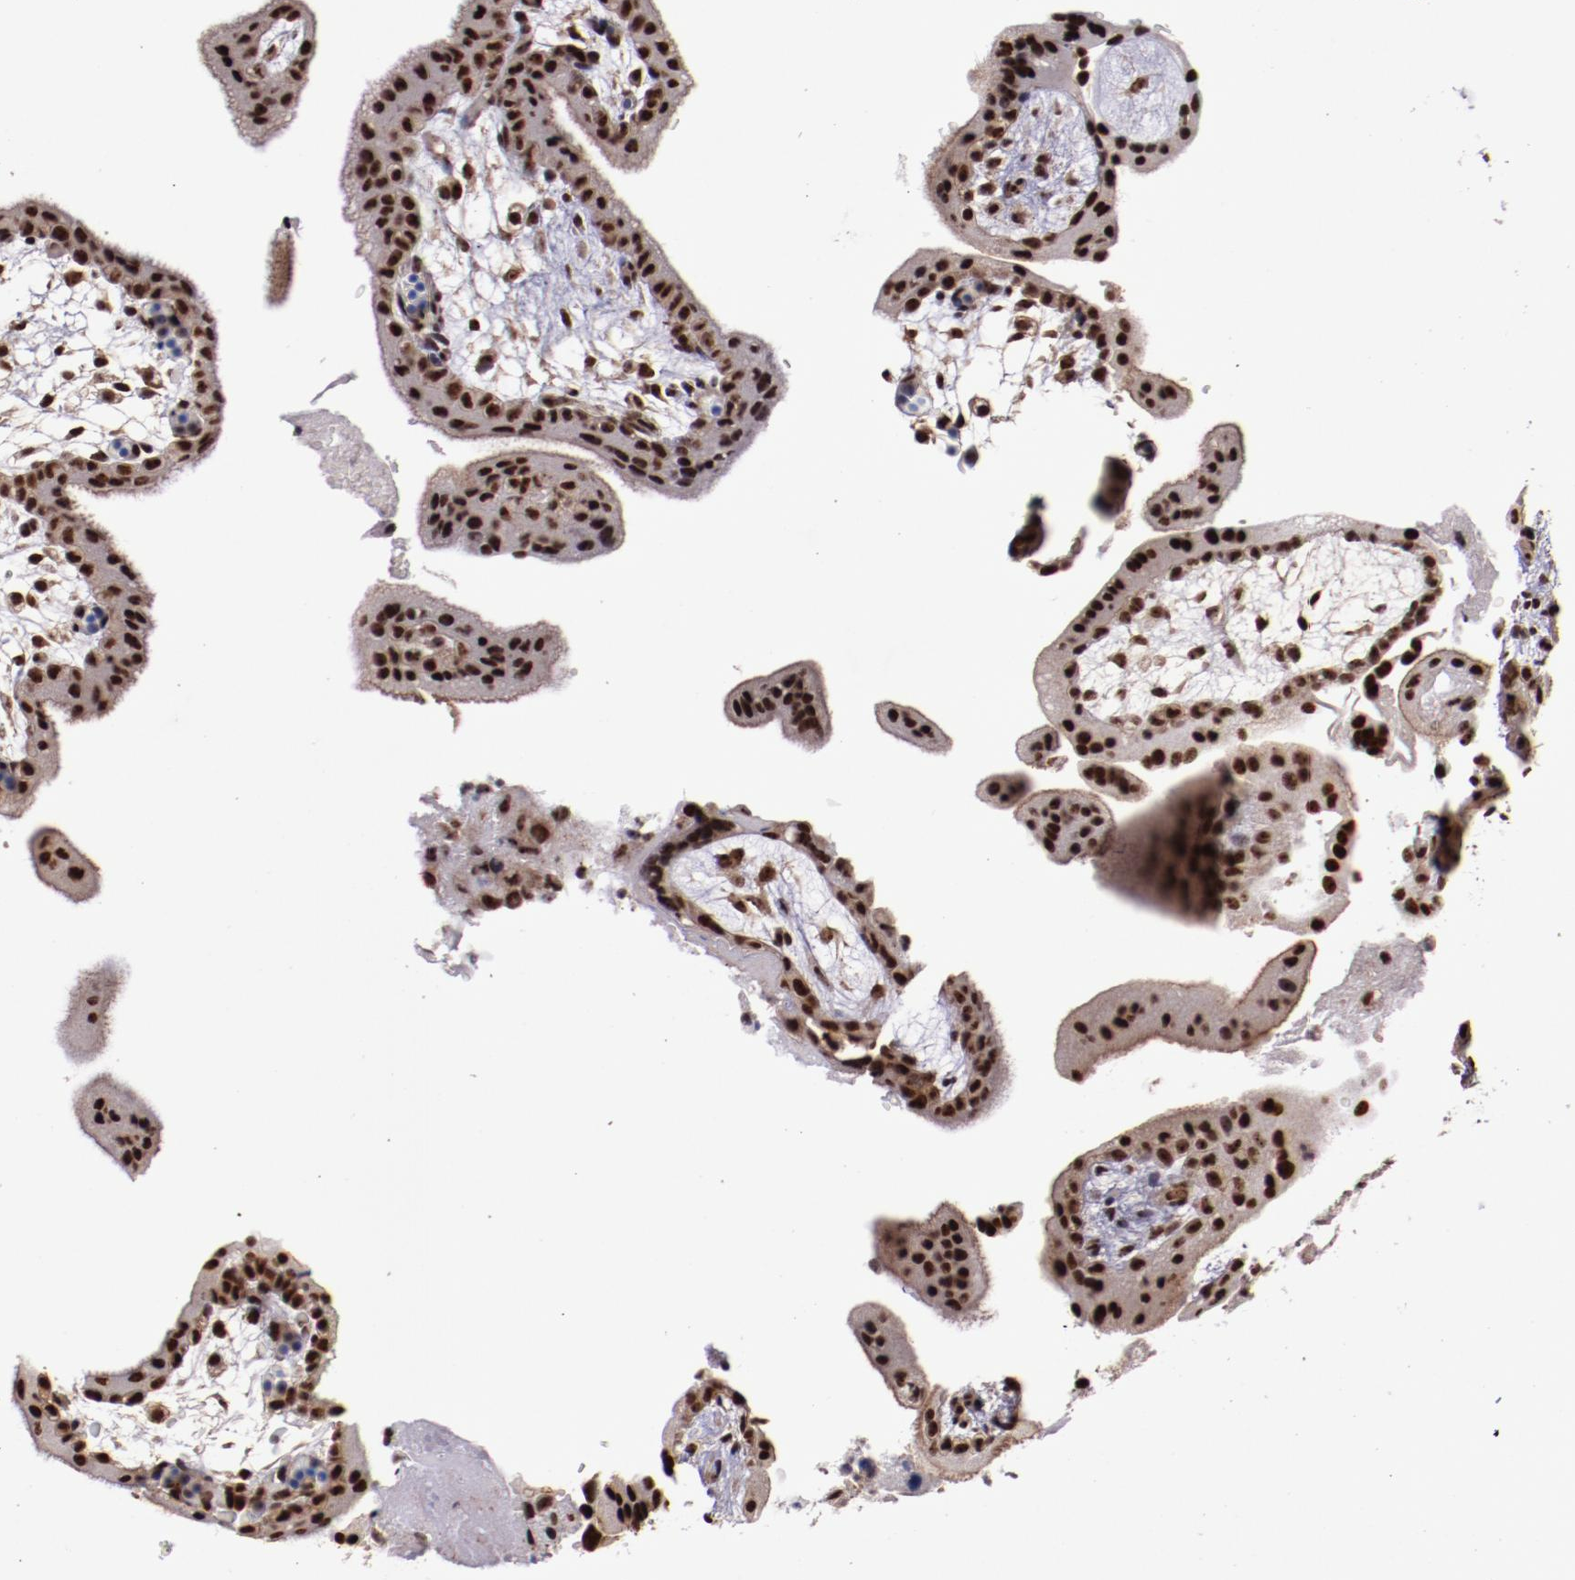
{"staining": {"intensity": "strong", "quantity": ">75%", "location": "cytoplasmic/membranous,nuclear"}, "tissue": "placenta", "cell_type": "Decidual cells", "image_type": "normal", "snomed": [{"axis": "morphology", "description": "Normal tissue, NOS"}, {"axis": "topography", "description": "Placenta"}], "caption": "Human placenta stained with a brown dye exhibits strong cytoplasmic/membranous,nuclear positive positivity in about >75% of decidual cells.", "gene": "CECR2", "patient": {"sex": "female", "age": 35}}